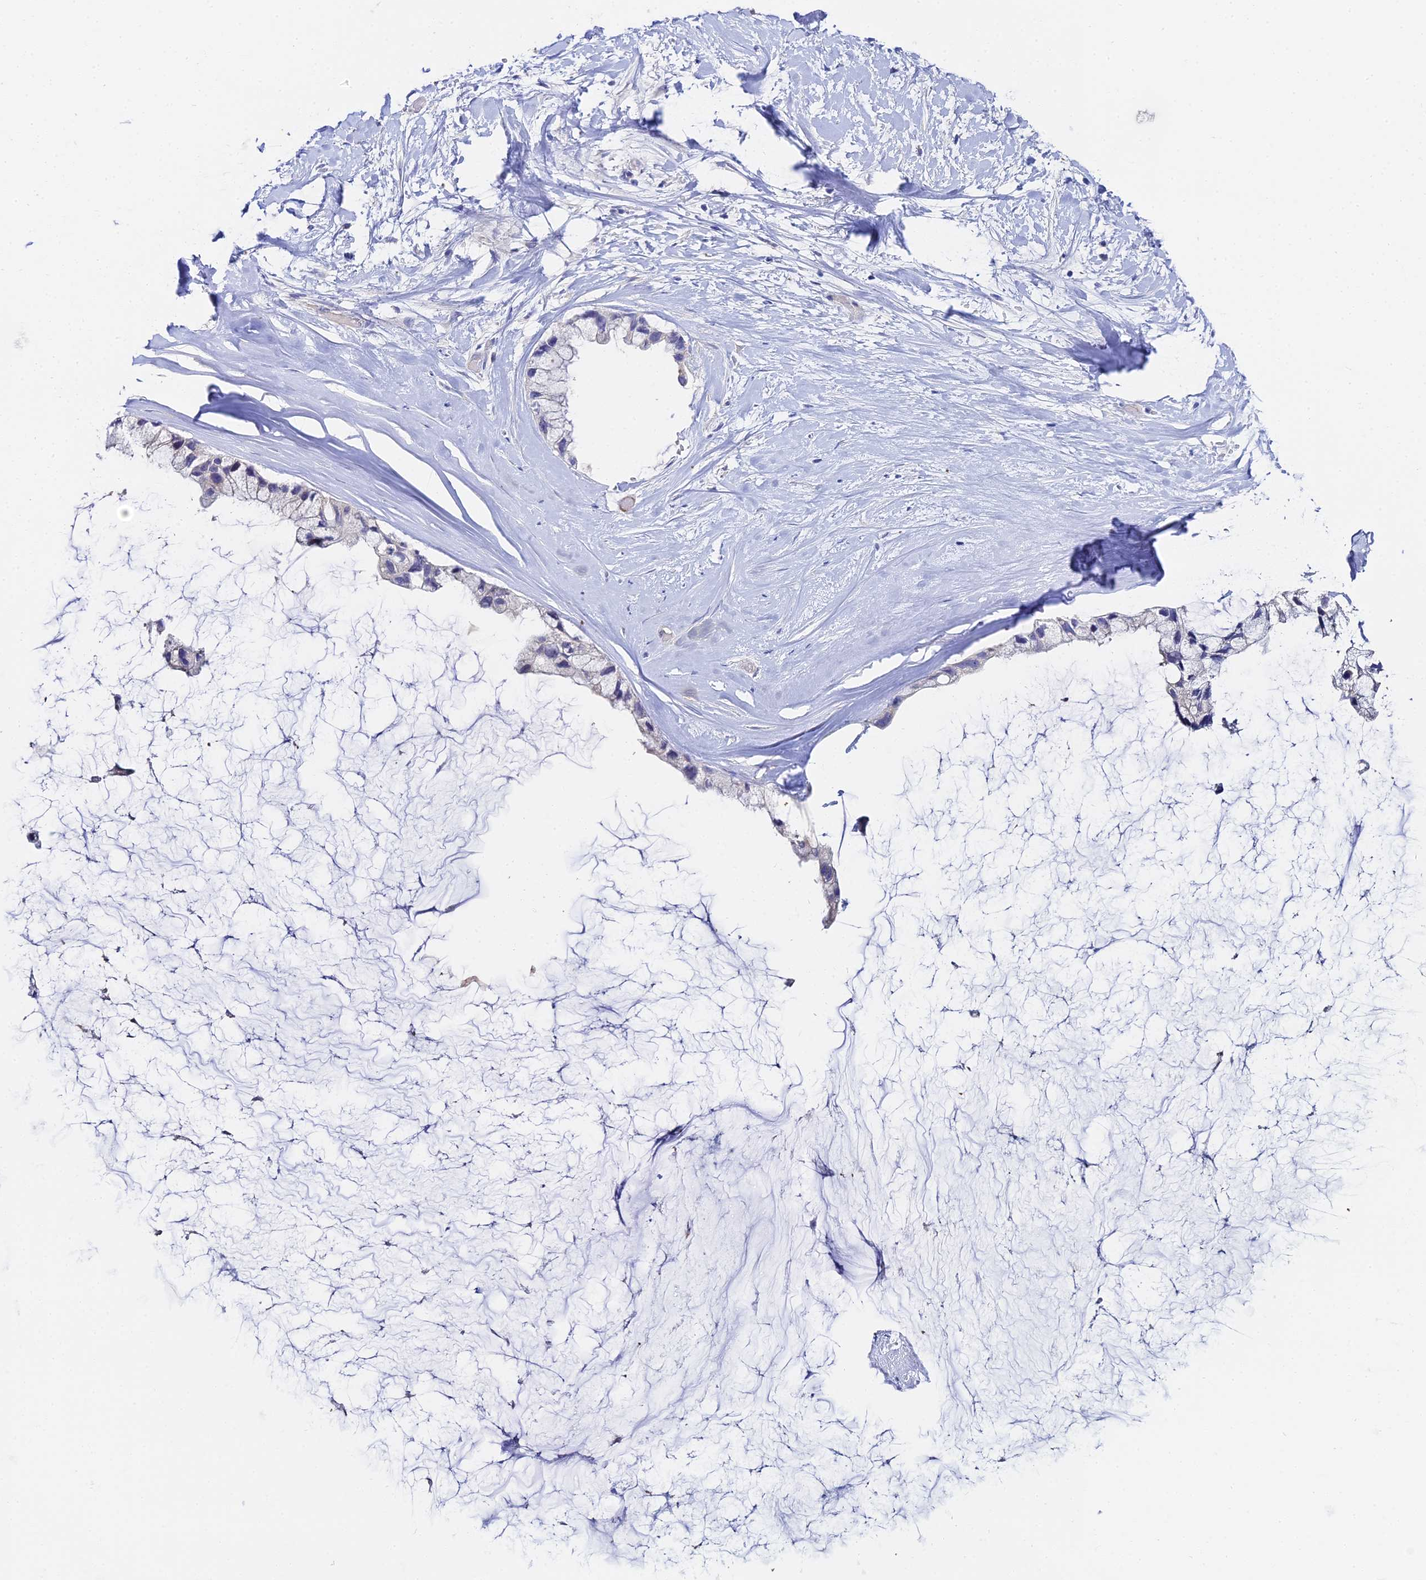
{"staining": {"intensity": "negative", "quantity": "none", "location": "none"}, "tissue": "ovarian cancer", "cell_type": "Tumor cells", "image_type": "cancer", "snomed": [{"axis": "morphology", "description": "Cystadenocarcinoma, mucinous, NOS"}, {"axis": "topography", "description": "Ovary"}], "caption": "DAB immunohistochemical staining of ovarian cancer exhibits no significant staining in tumor cells.", "gene": "UBE2L3", "patient": {"sex": "female", "age": 39}}